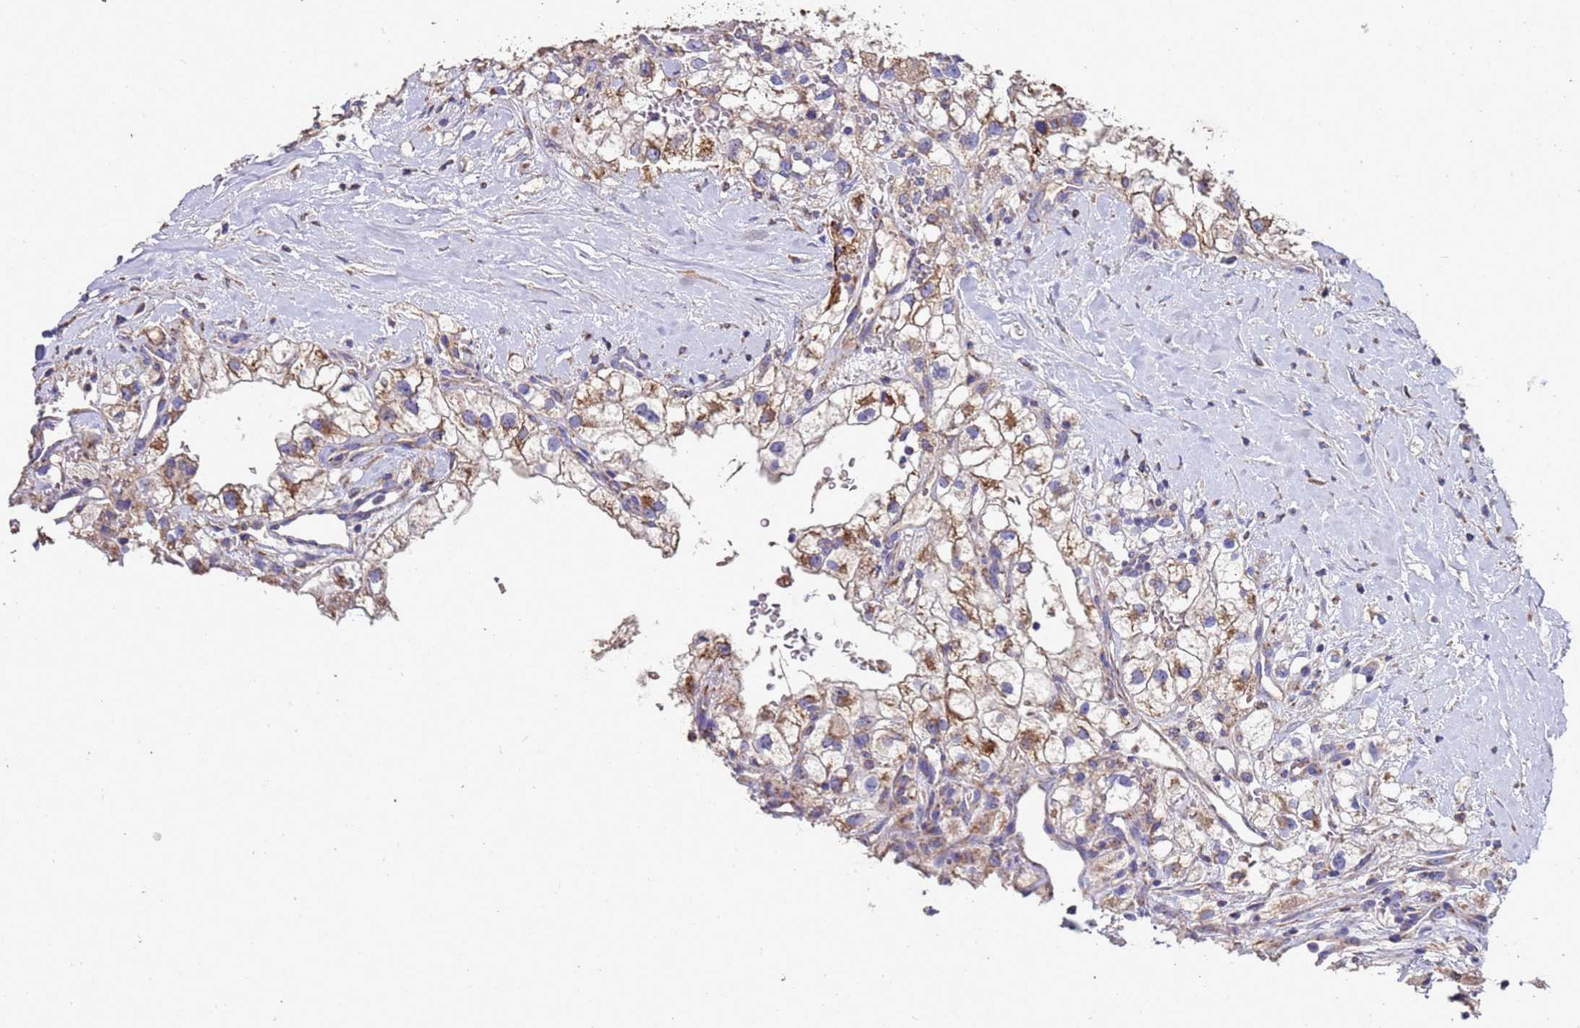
{"staining": {"intensity": "moderate", "quantity": "25%-75%", "location": "cytoplasmic/membranous"}, "tissue": "renal cancer", "cell_type": "Tumor cells", "image_type": "cancer", "snomed": [{"axis": "morphology", "description": "Adenocarcinoma, NOS"}, {"axis": "topography", "description": "Kidney"}], "caption": "DAB immunohistochemical staining of renal cancer displays moderate cytoplasmic/membranous protein staining in approximately 25%-75% of tumor cells. The staining is performed using DAB (3,3'-diaminobenzidine) brown chromogen to label protein expression. The nuclei are counter-stained blue using hematoxylin.", "gene": "ZNFX1", "patient": {"sex": "male", "age": 59}}